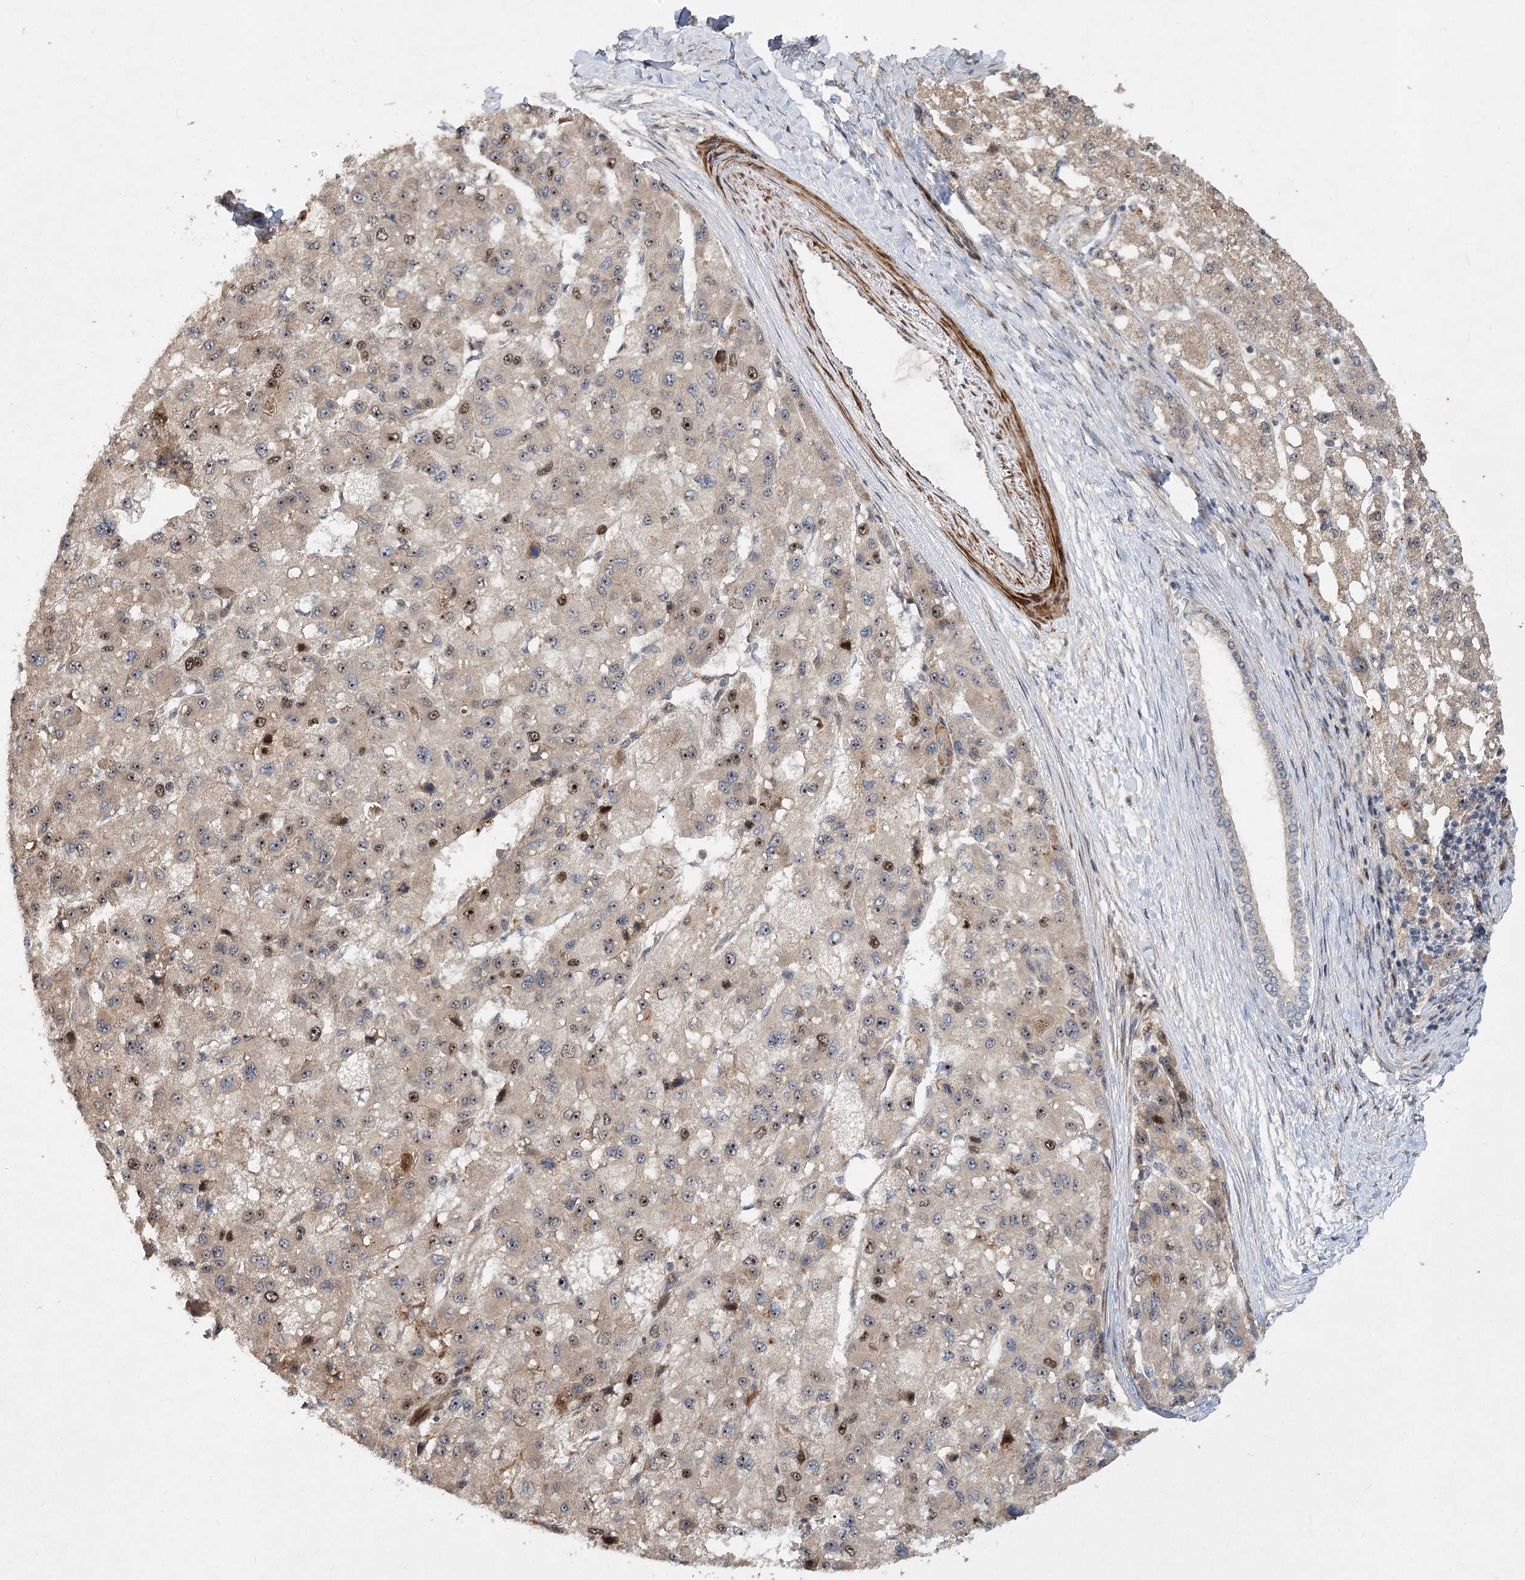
{"staining": {"intensity": "moderate", "quantity": "25%-75%", "location": "cytoplasmic/membranous,nuclear"}, "tissue": "liver cancer", "cell_type": "Tumor cells", "image_type": "cancer", "snomed": [{"axis": "morphology", "description": "Carcinoma, Hepatocellular, NOS"}, {"axis": "topography", "description": "Liver"}], "caption": "This micrograph exhibits immunohistochemistry staining of human liver cancer, with medium moderate cytoplasmic/membranous and nuclear expression in approximately 25%-75% of tumor cells.", "gene": "PIK3C2A", "patient": {"sex": "male", "age": 80}}